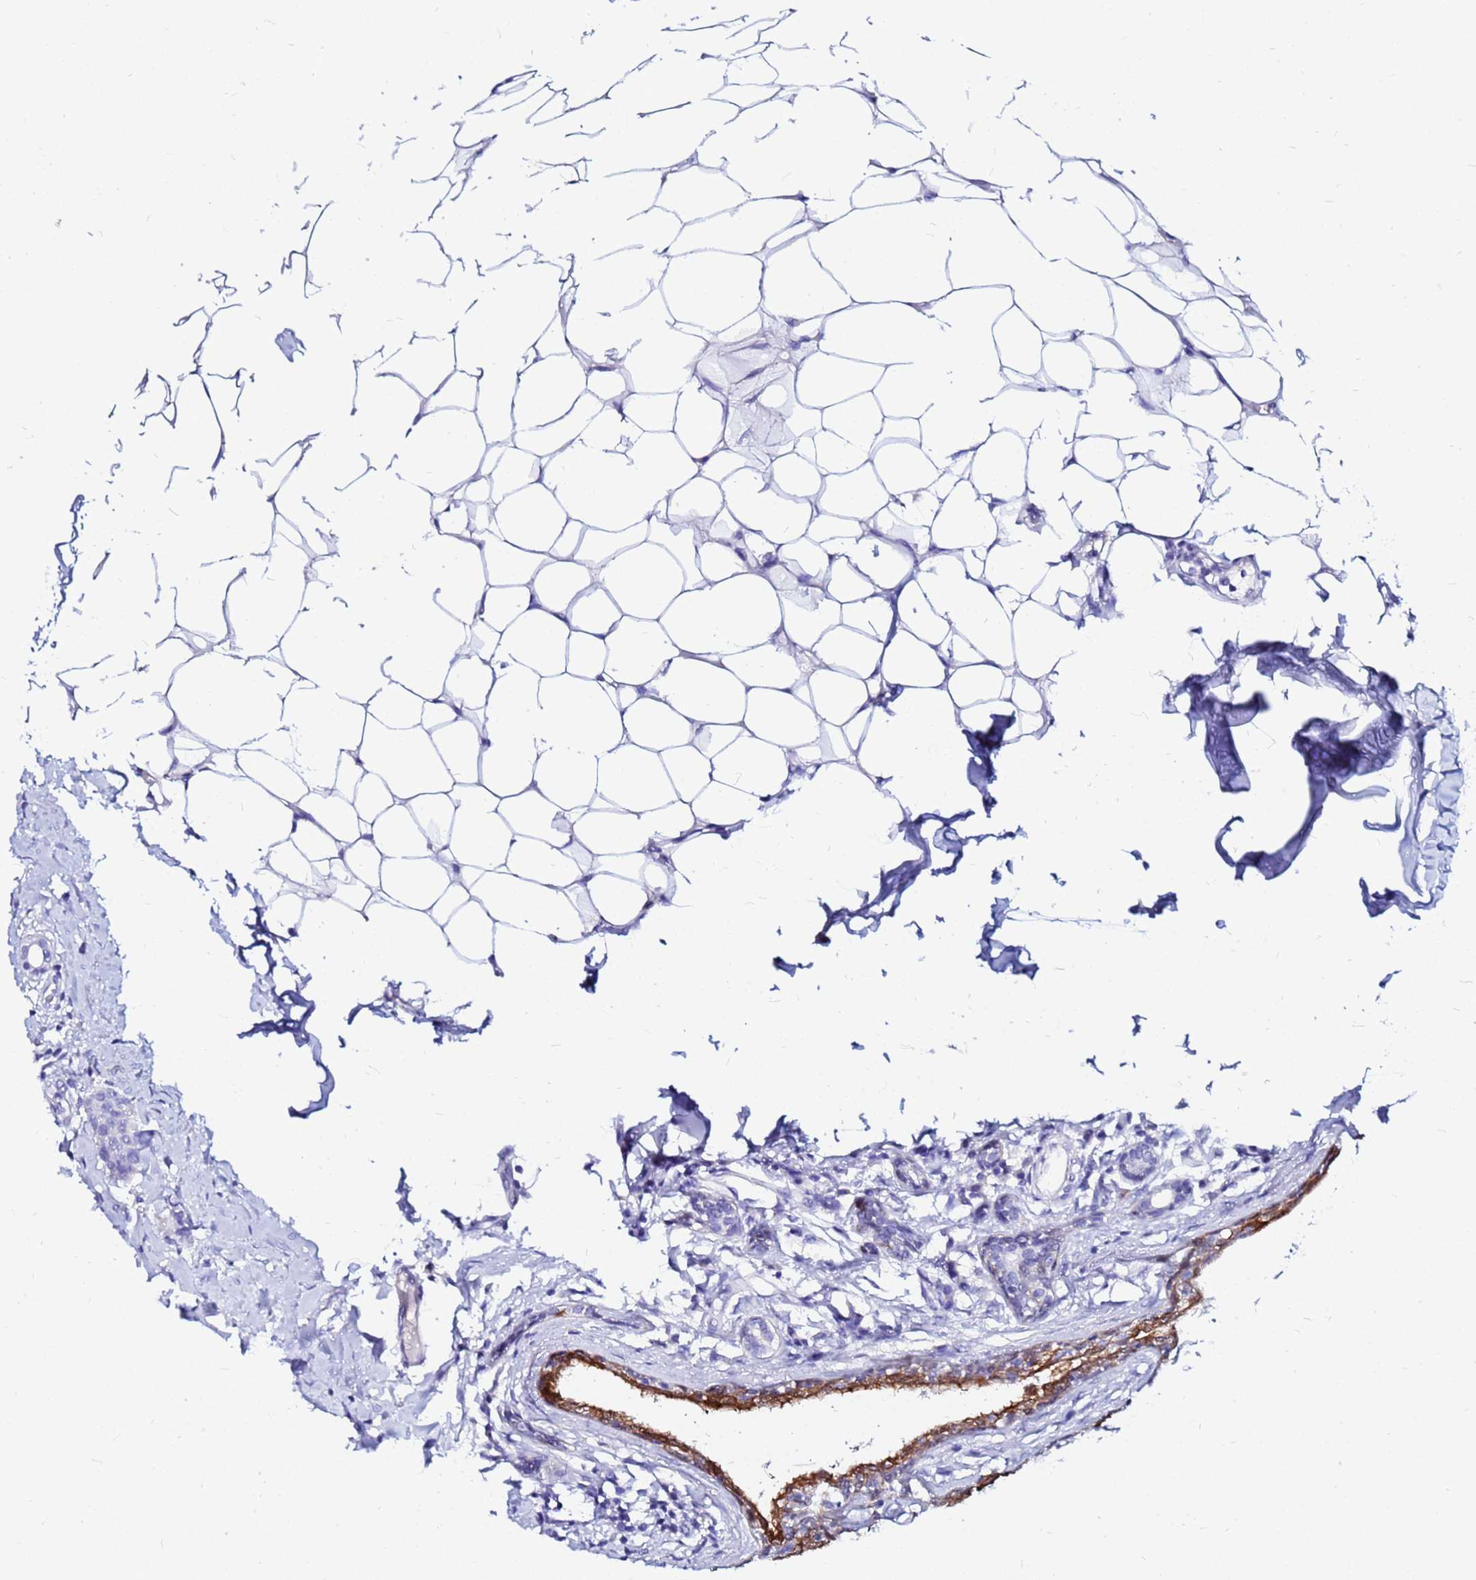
{"staining": {"intensity": "negative", "quantity": "none", "location": "none"}, "tissue": "breast cancer", "cell_type": "Tumor cells", "image_type": "cancer", "snomed": [{"axis": "morphology", "description": "Duct carcinoma"}, {"axis": "topography", "description": "Breast"}], "caption": "DAB (3,3'-diaminobenzidine) immunohistochemical staining of breast cancer (intraductal carcinoma) displays no significant expression in tumor cells.", "gene": "PPP1R14C", "patient": {"sex": "female", "age": 40}}